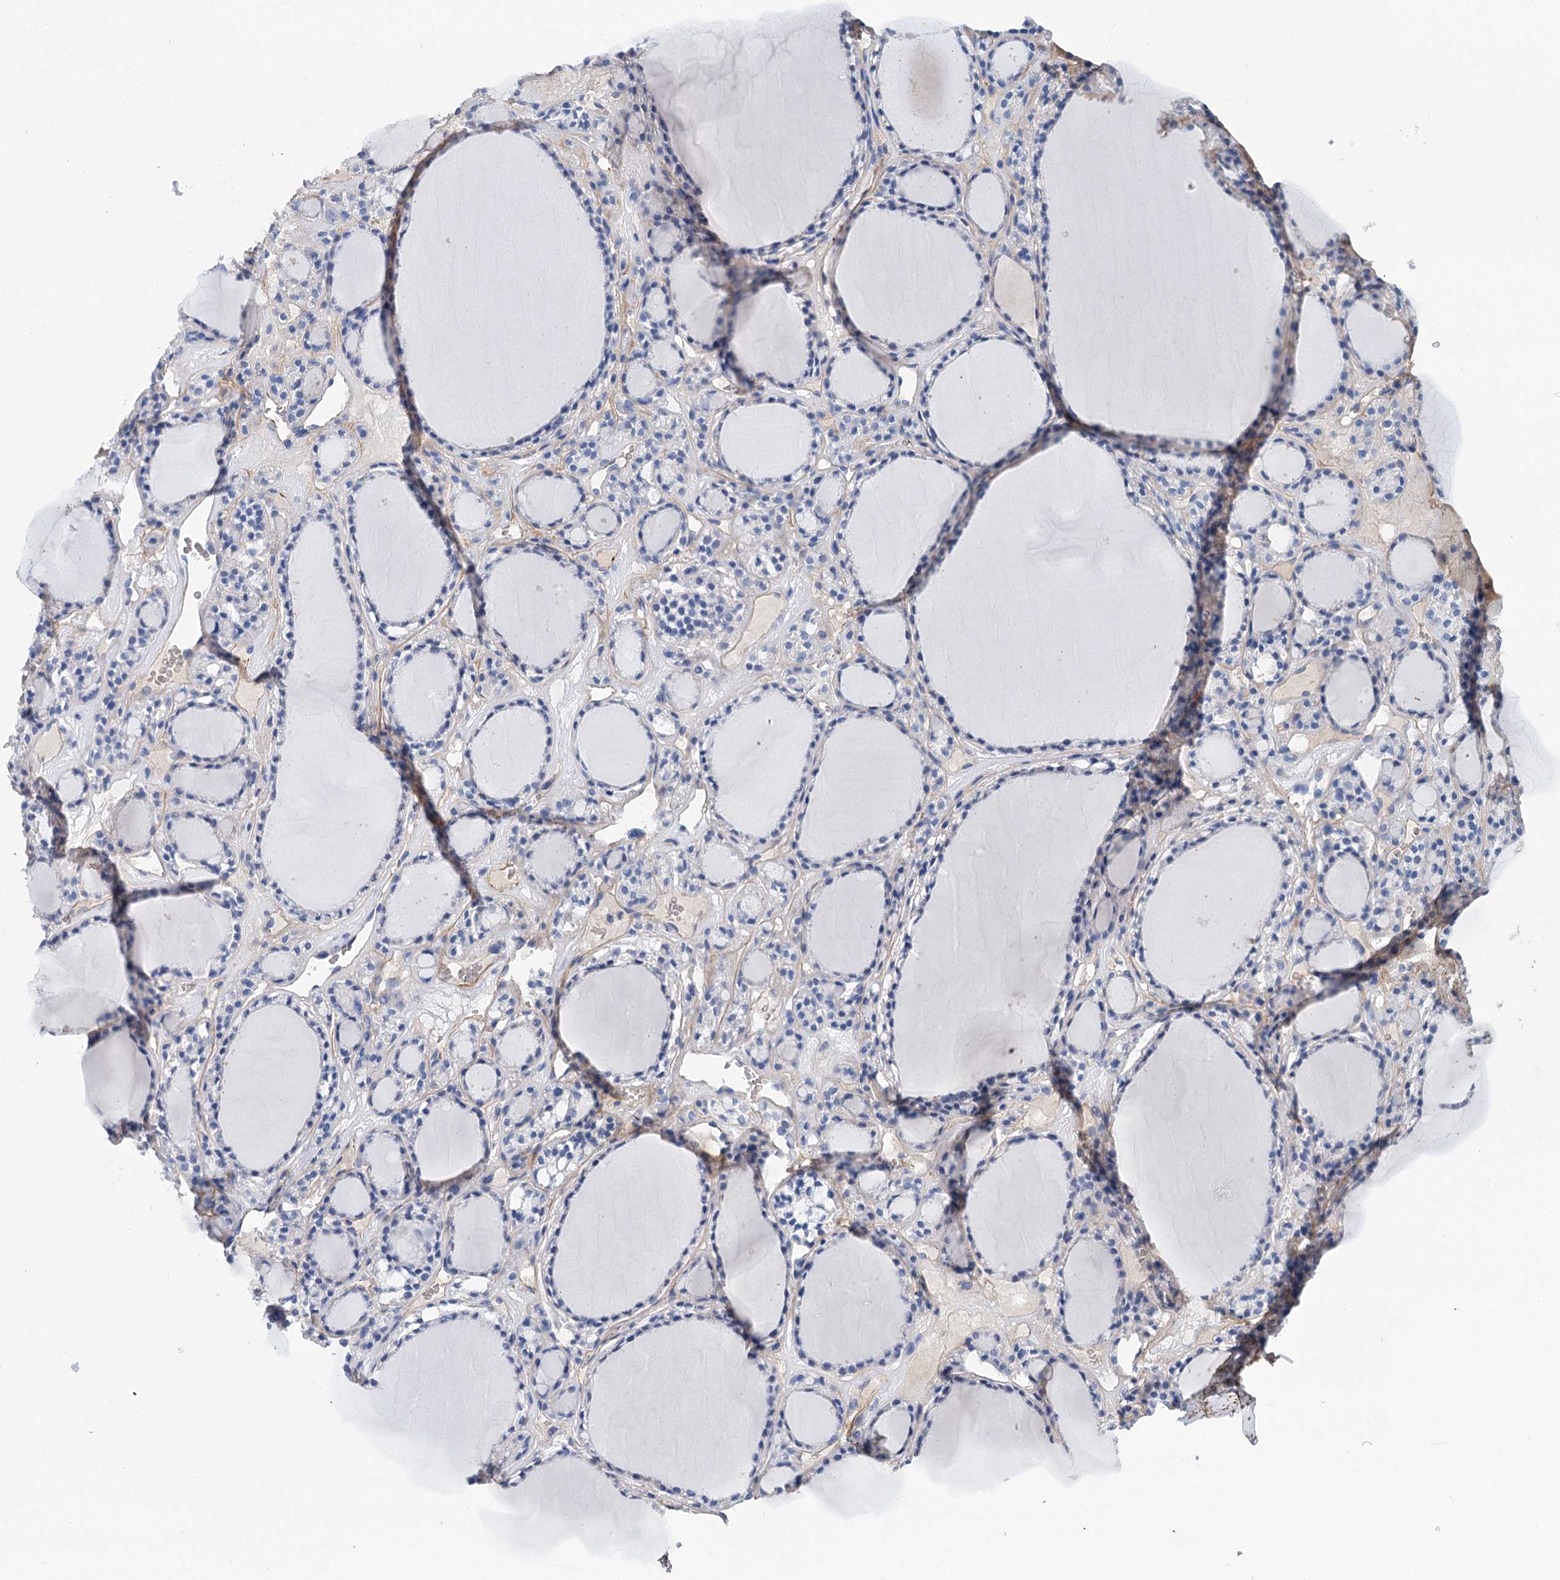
{"staining": {"intensity": "negative", "quantity": "none", "location": "none"}, "tissue": "thyroid gland", "cell_type": "Glandular cells", "image_type": "normal", "snomed": [{"axis": "morphology", "description": "Normal tissue, NOS"}, {"axis": "topography", "description": "Thyroid gland"}], "caption": "Normal thyroid gland was stained to show a protein in brown. There is no significant staining in glandular cells. (DAB IHC visualized using brightfield microscopy, high magnification).", "gene": "EPYC", "patient": {"sex": "female", "age": 28}}